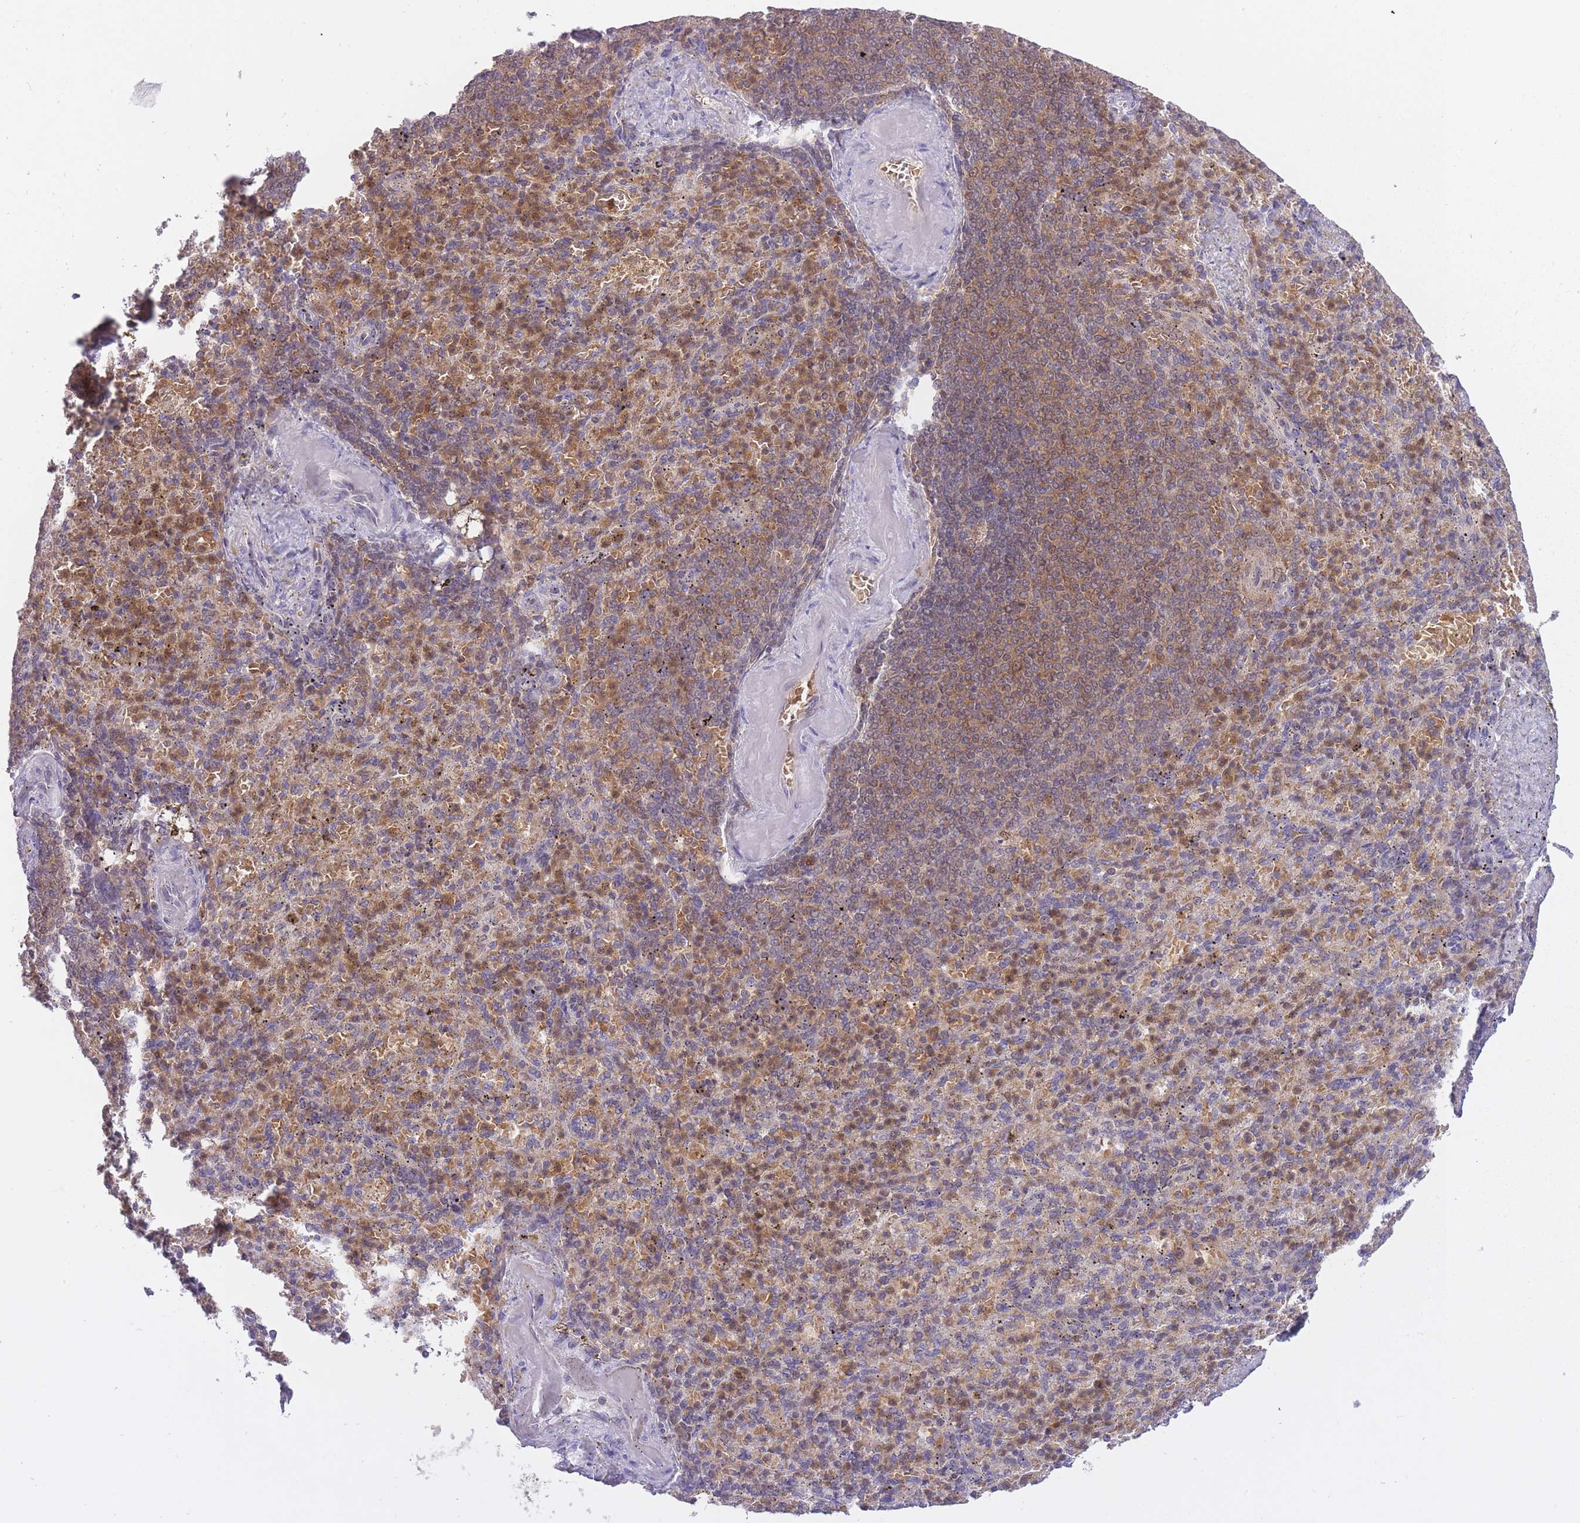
{"staining": {"intensity": "moderate", "quantity": "25%-75%", "location": "cytoplasmic/membranous,nuclear"}, "tissue": "spleen", "cell_type": "Cells in red pulp", "image_type": "normal", "snomed": [{"axis": "morphology", "description": "Normal tissue, NOS"}, {"axis": "topography", "description": "Spleen"}], "caption": "Immunohistochemical staining of normal human spleen displays medium levels of moderate cytoplasmic/membranous,nuclear staining in about 25%-75% of cells in red pulp. The protein of interest is shown in brown color, while the nuclei are stained blue.", "gene": "CXorf38", "patient": {"sex": "female", "age": 74}}